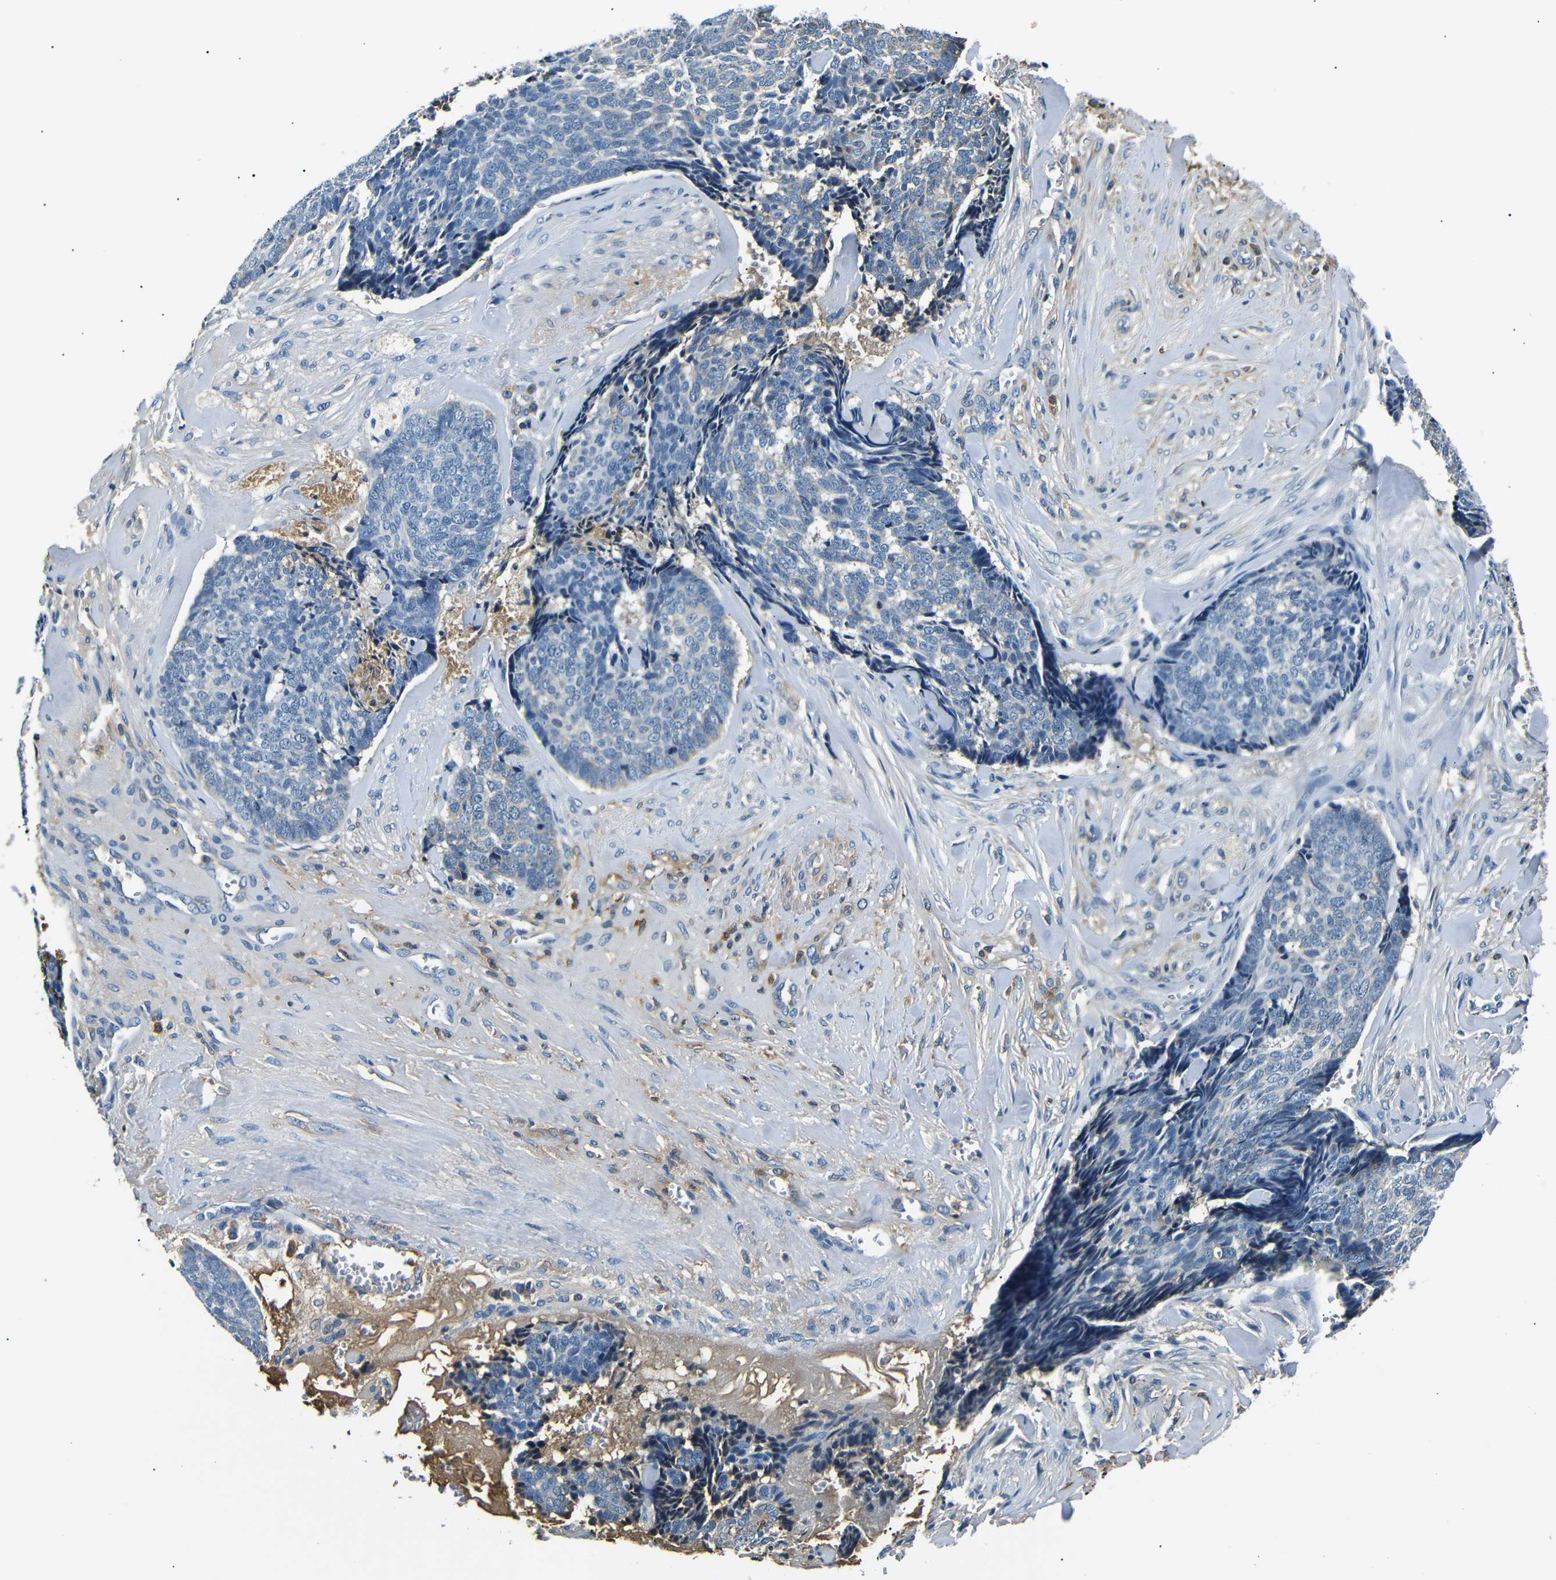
{"staining": {"intensity": "negative", "quantity": "none", "location": "none"}, "tissue": "skin cancer", "cell_type": "Tumor cells", "image_type": "cancer", "snomed": [{"axis": "morphology", "description": "Basal cell carcinoma"}, {"axis": "topography", "description": "Skin"}], "caption": "There is no significant staining in tumor cells of skin cancer. (DAB immunohistochemistry with hematoxylin counter stain).", "gene": "LHCGR", "patient": {"sex": "male", "age": 84}}